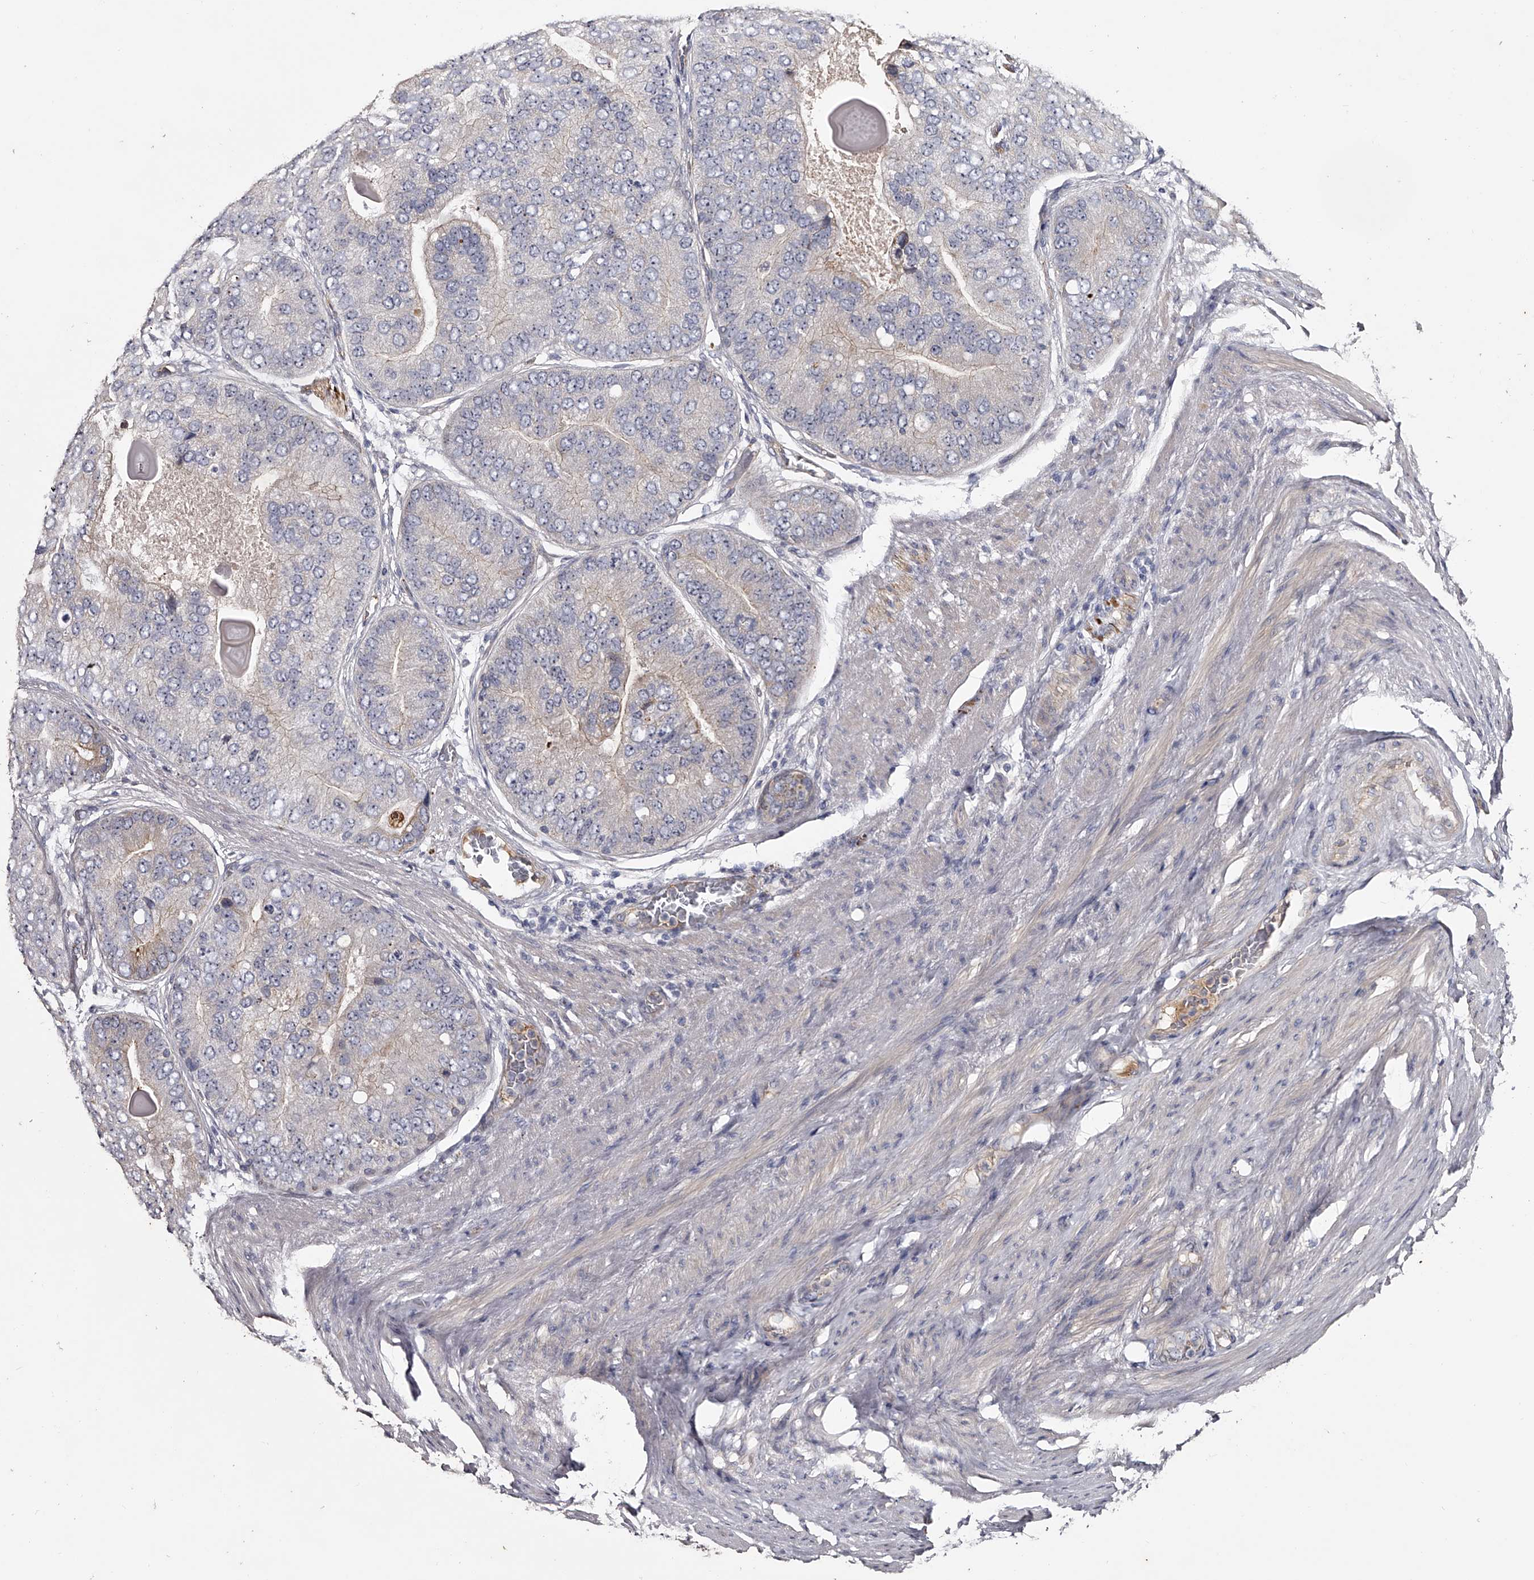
{"staining": {"intensity": "negative", "quantity": "none", "location": "none"}, "tissue": "prostate cancer", "cell_type": "Tumor cells", "image_type": "cancer", "snomed": [{"axis": "morphology", "description": "Adenocarcinoma, High grade"}, {"axis": "topography", "description": "Prostate"}], "caption": "Immunohistochemical staining of human prostate cancer (adenocarcinoma (high-grade)) displays no significant expression in tumor cells.", "gene": "MDN1", "patient": {"sex": "male", "age": 70}}